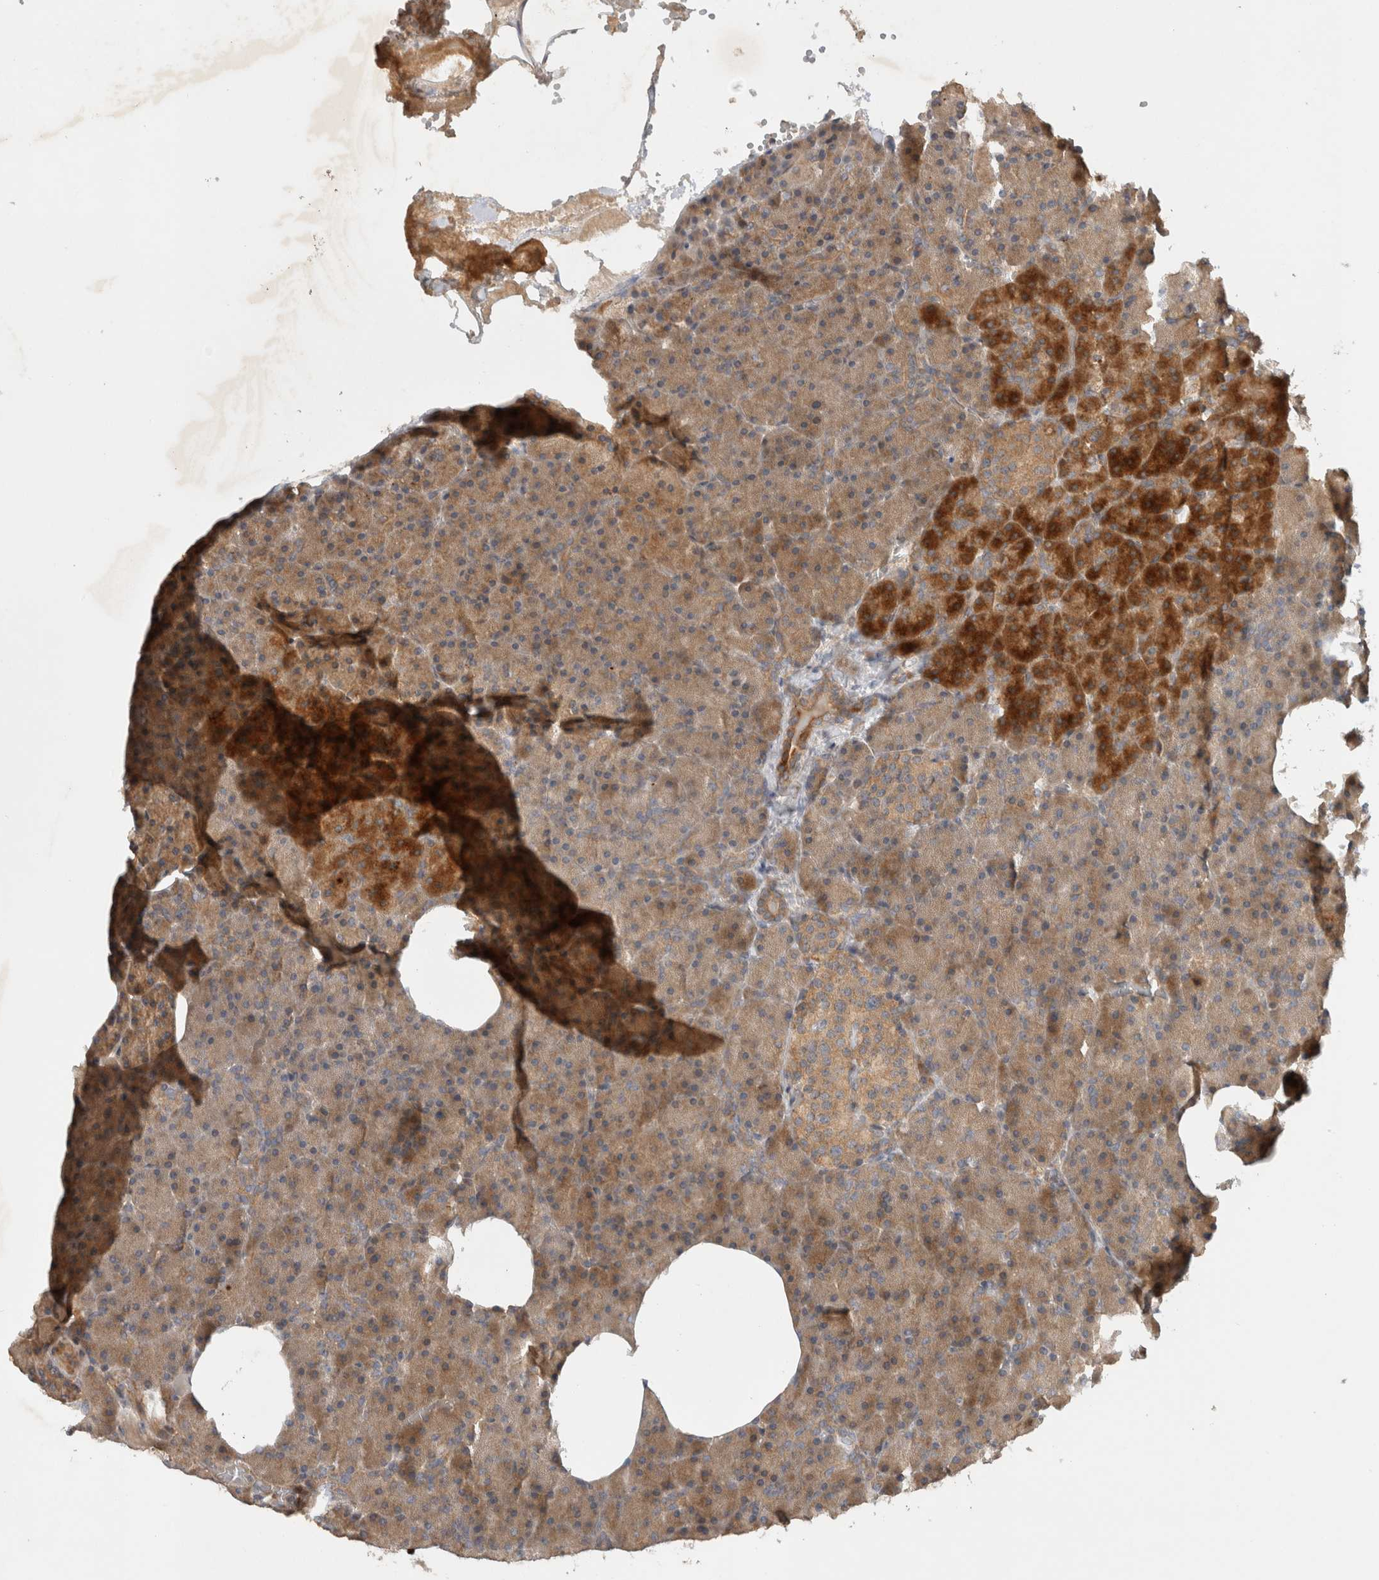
{"staining": {"intensity": "moderate", "quantity": "25%-75%", "location": "cytoplasmic/membranous"}, "tissue": "pancreas", "cell_type": "Exocrine glandular cells", "image_type": "normal", "snomed": [{"axis": "morphology", "description": "Normal tissue, NOS"}, {"axis": "morphology", "description": "Carcinoid, malignant, NOS"}, {"axis": "topography", "description": "Pancreas"}], "caption": "The photomicrograph demonstrates immunohistochemical staining of normal pancreas. There is moderate cytoplasmic/membranous positivity is present in approximately 25%-75% of exocrine glandular cells.", "gene": "ARMC9", "patient": {"sex": "female", "age": 35}}